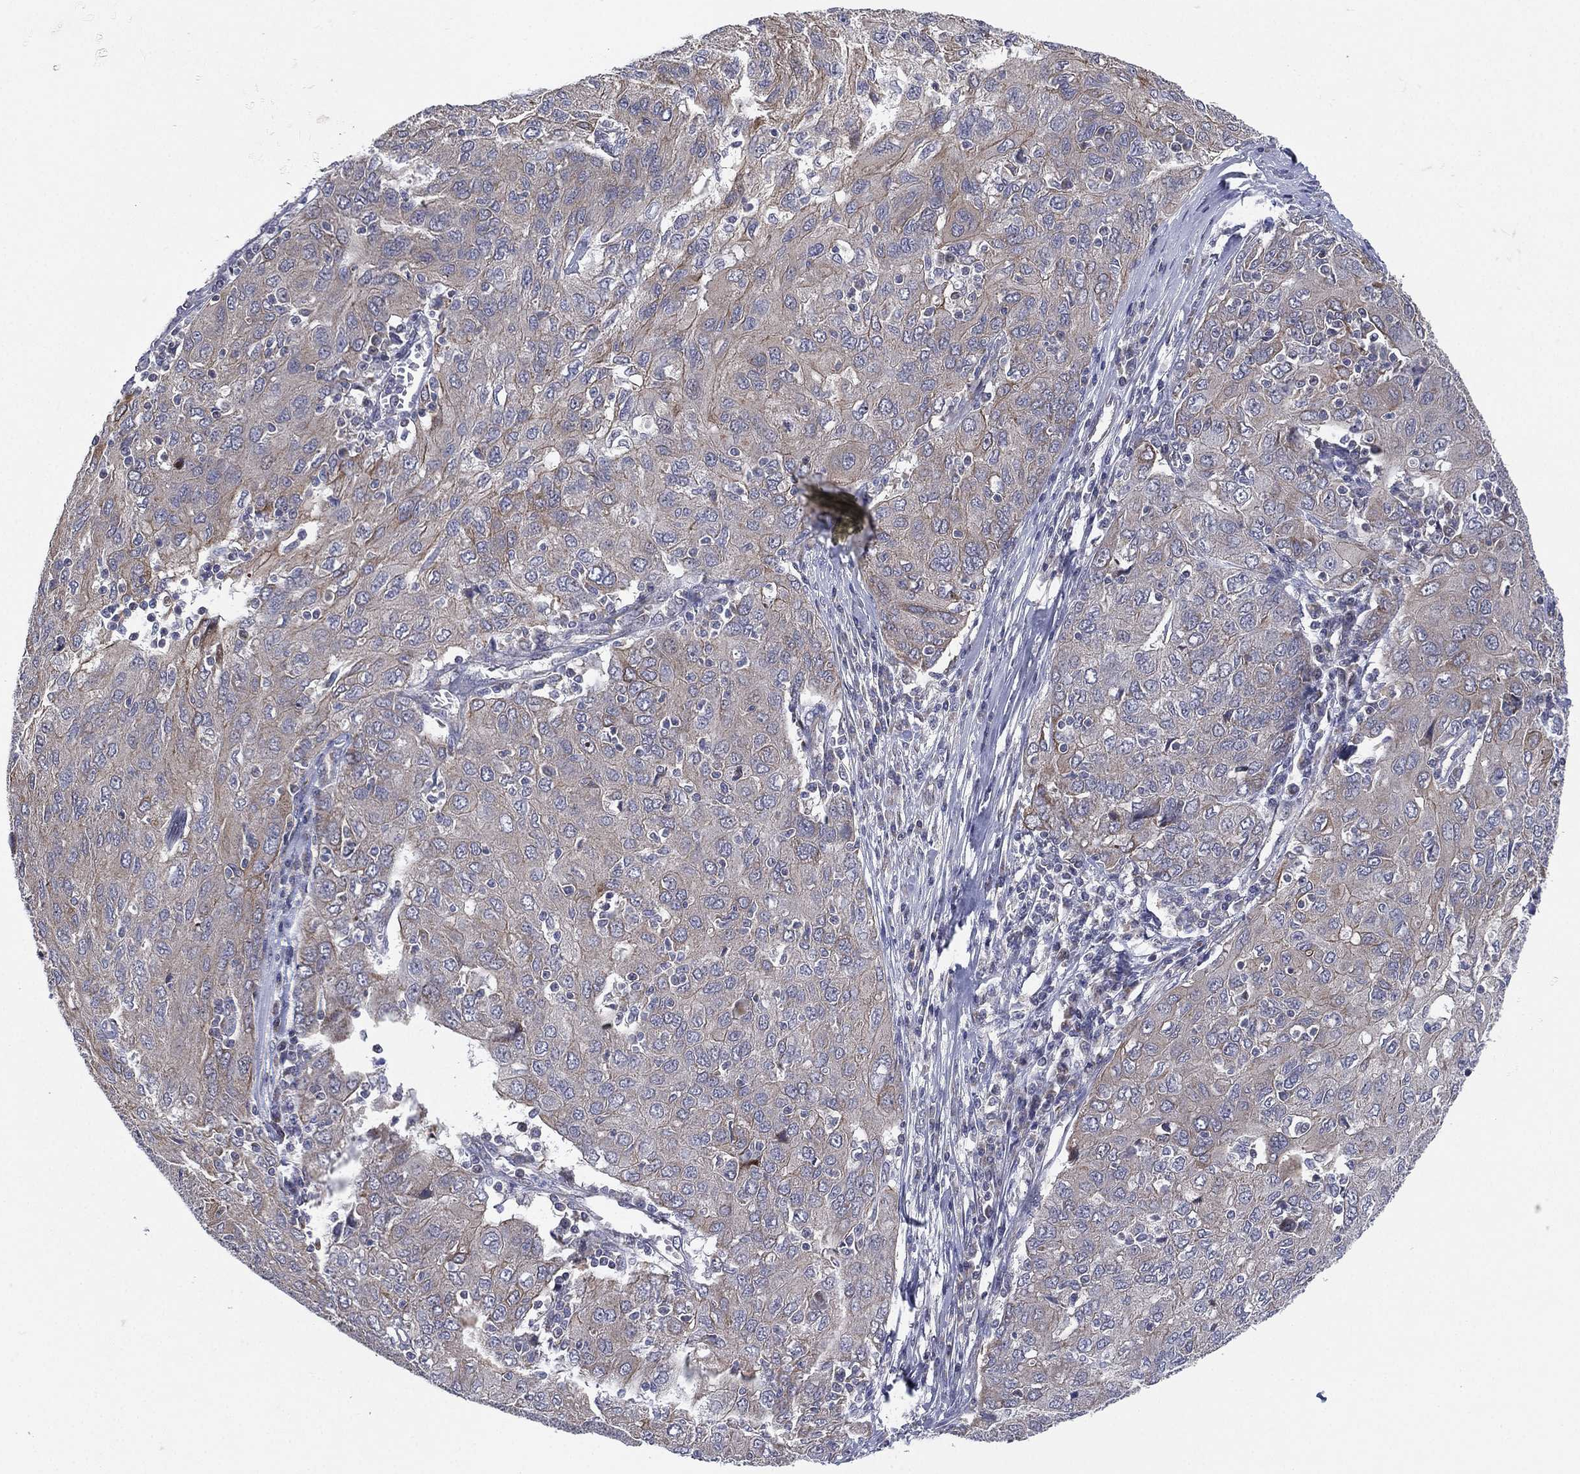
{"staining": {"intensity": "weak", "quantity": "<25%", "location": "cytoplasmic/membranous"}, "tissue": "ovarian cancer", "cell_type": "Tumor cells", "image_type": "cancer", "snomed": [{"axis": "morphology", "description": "Carcinoma, endometroid"}, {"axis": "topography", "description": "Ovary"}], "caption": "Tumor cells show no significant protein expression in ovarian cancer.", "gene": "KAT14", "patient": {"sex": "female", "age": 50}}